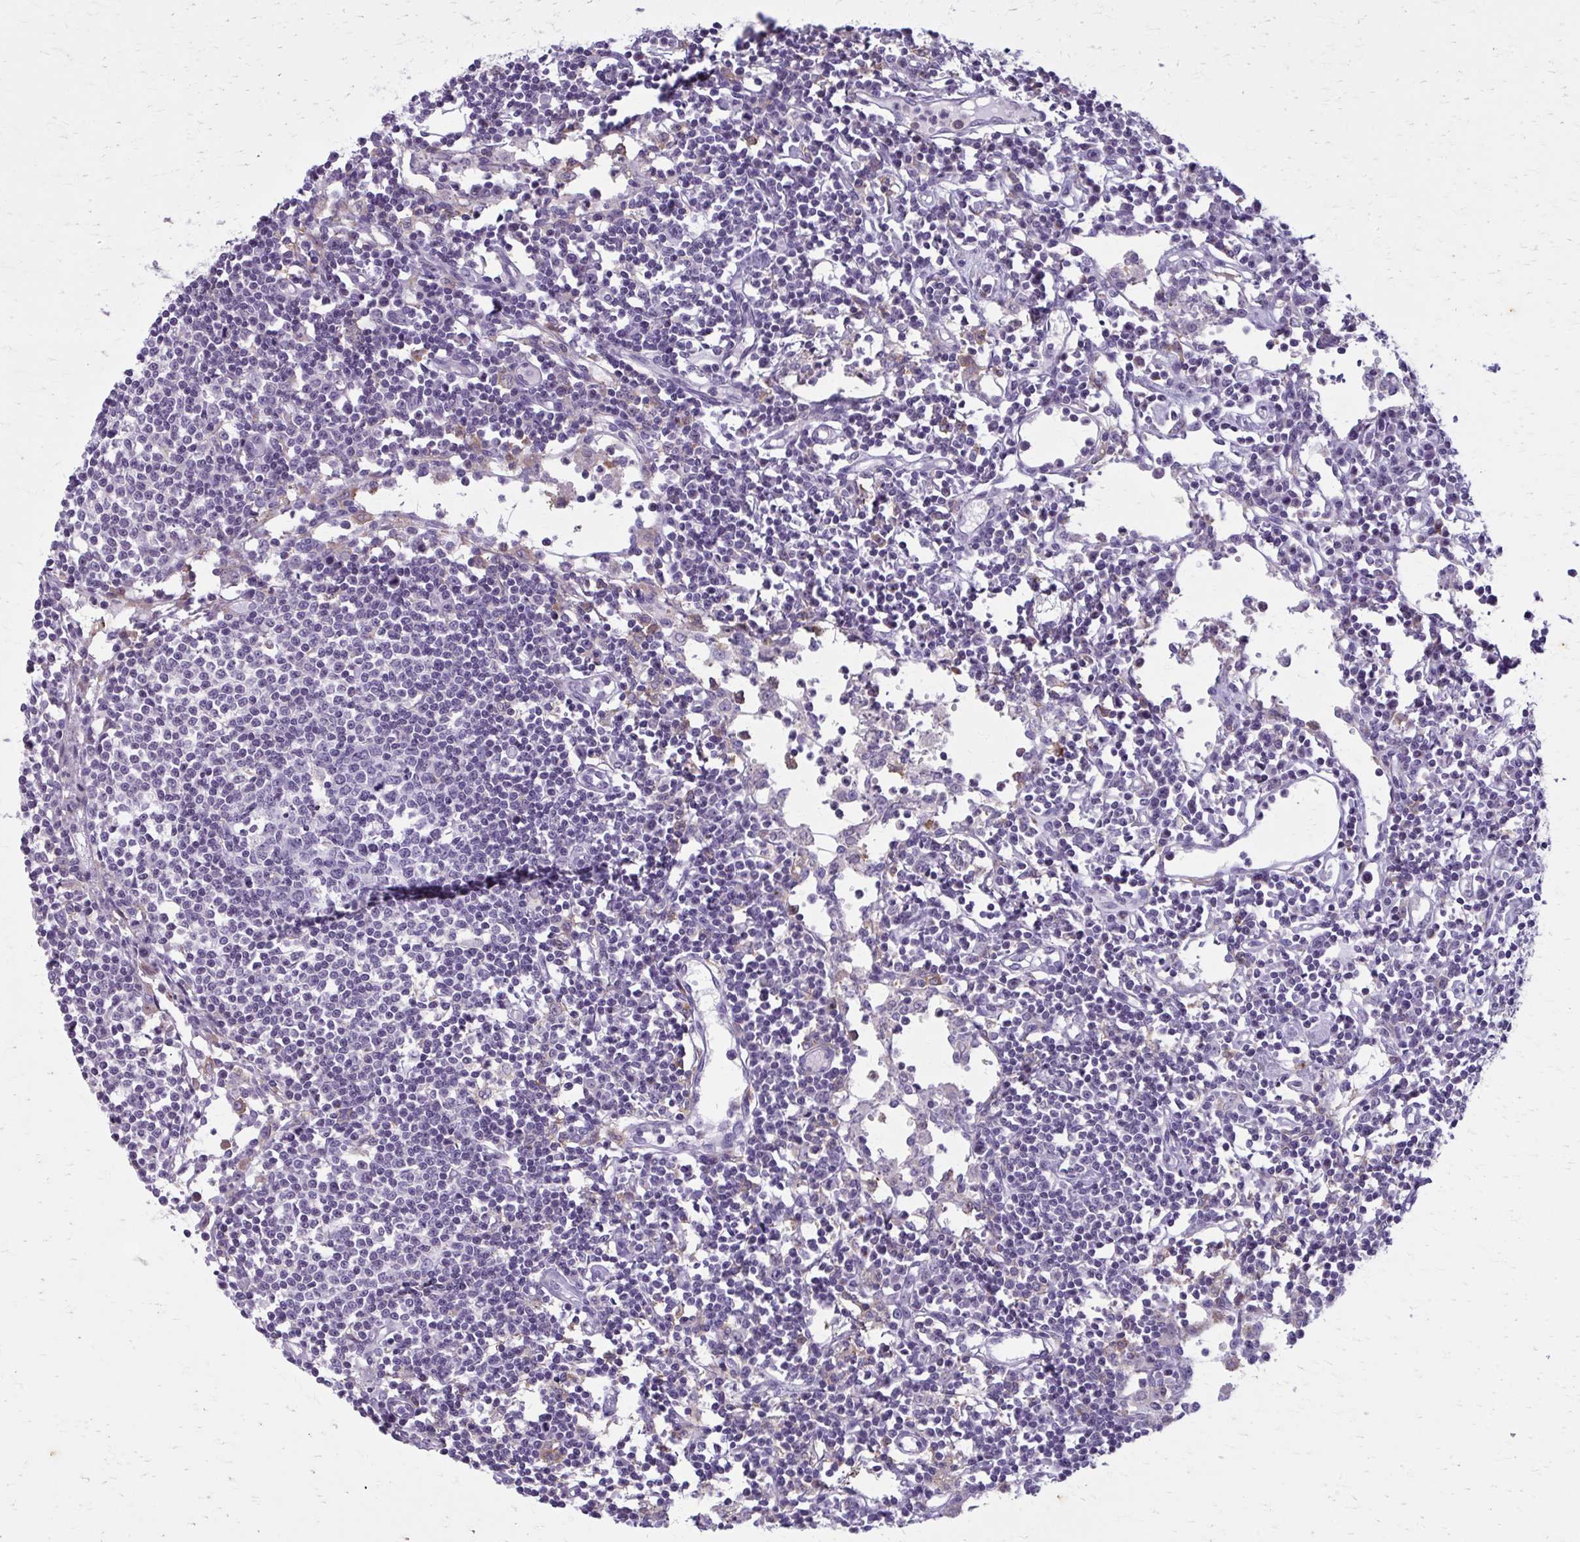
{"staining": {"intensity": "negative", "quantity": "none", "location": "none"}, "tissue": "lymph node", "cell_type": "Germinal center cells", "image_type": "normal", "snomed": [{"axis": "morphology", "description": "Normal tissue, NOS"}, {"axis": "topography", "description": "Lymph node"}], "caption": "DAB (3,3'-diaminobenzidine) immunohistochemical staining of unremarkable human lymph node reveals no significant expression in germinal center cells. (DAB immunohistochemistry (IHC) visualized using brightfield microscopy, high magnification).", "gene": "CARD9", "patient": {"sex": "female", "age": 78}}